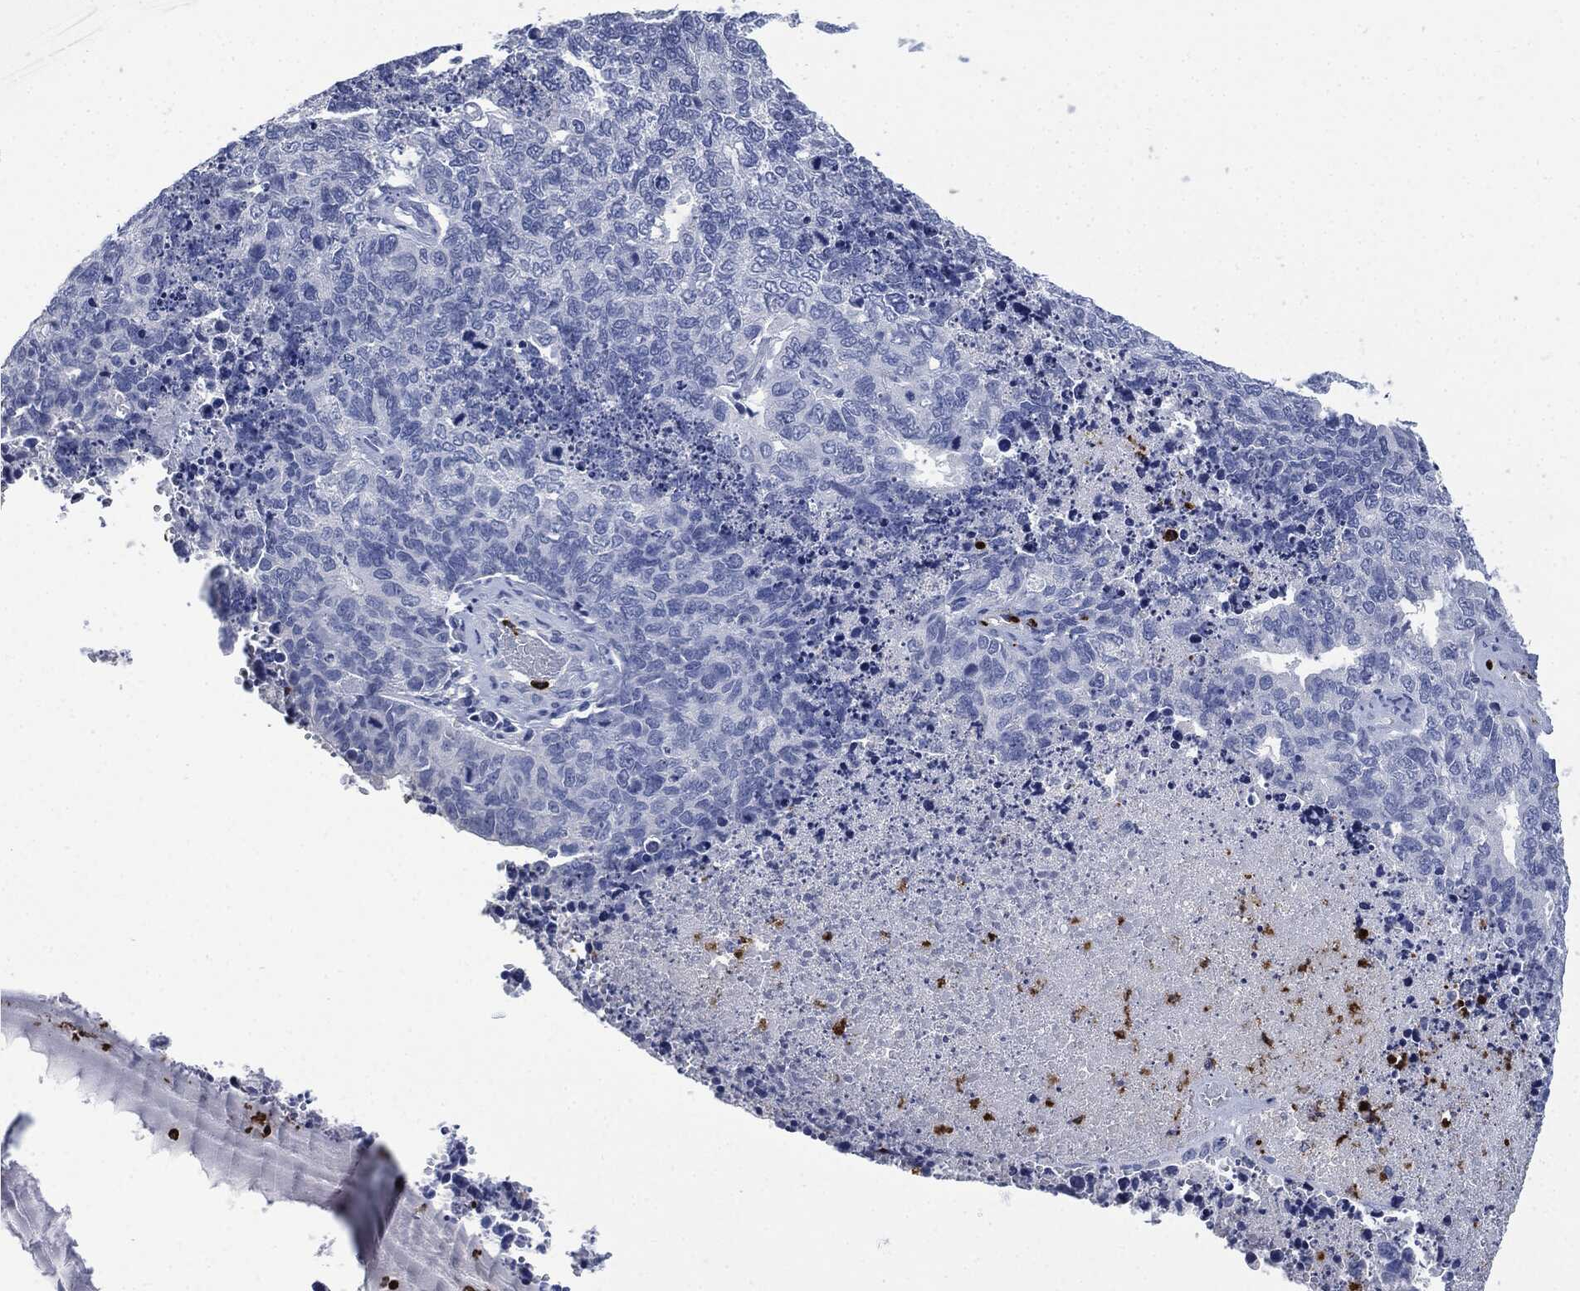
{"staining": {"intensity": "negative", "quantity": "none", "location": "none"}, "tissue": "cervical cancer", "cell_type": "Tumor cells", "image_type": "cancer", "snomed": [{"axis": "morphology", "description": "Squamous cell carcinoma, NOS"}, {"axis": "topography", "description": "Cervix"}], "caption": "Tumor cells show no significant positivity in cervical cancer (squamous cell carcinoma).", "gene": "CEACAM8", "patient": {"sex": "female", "age": 63}}